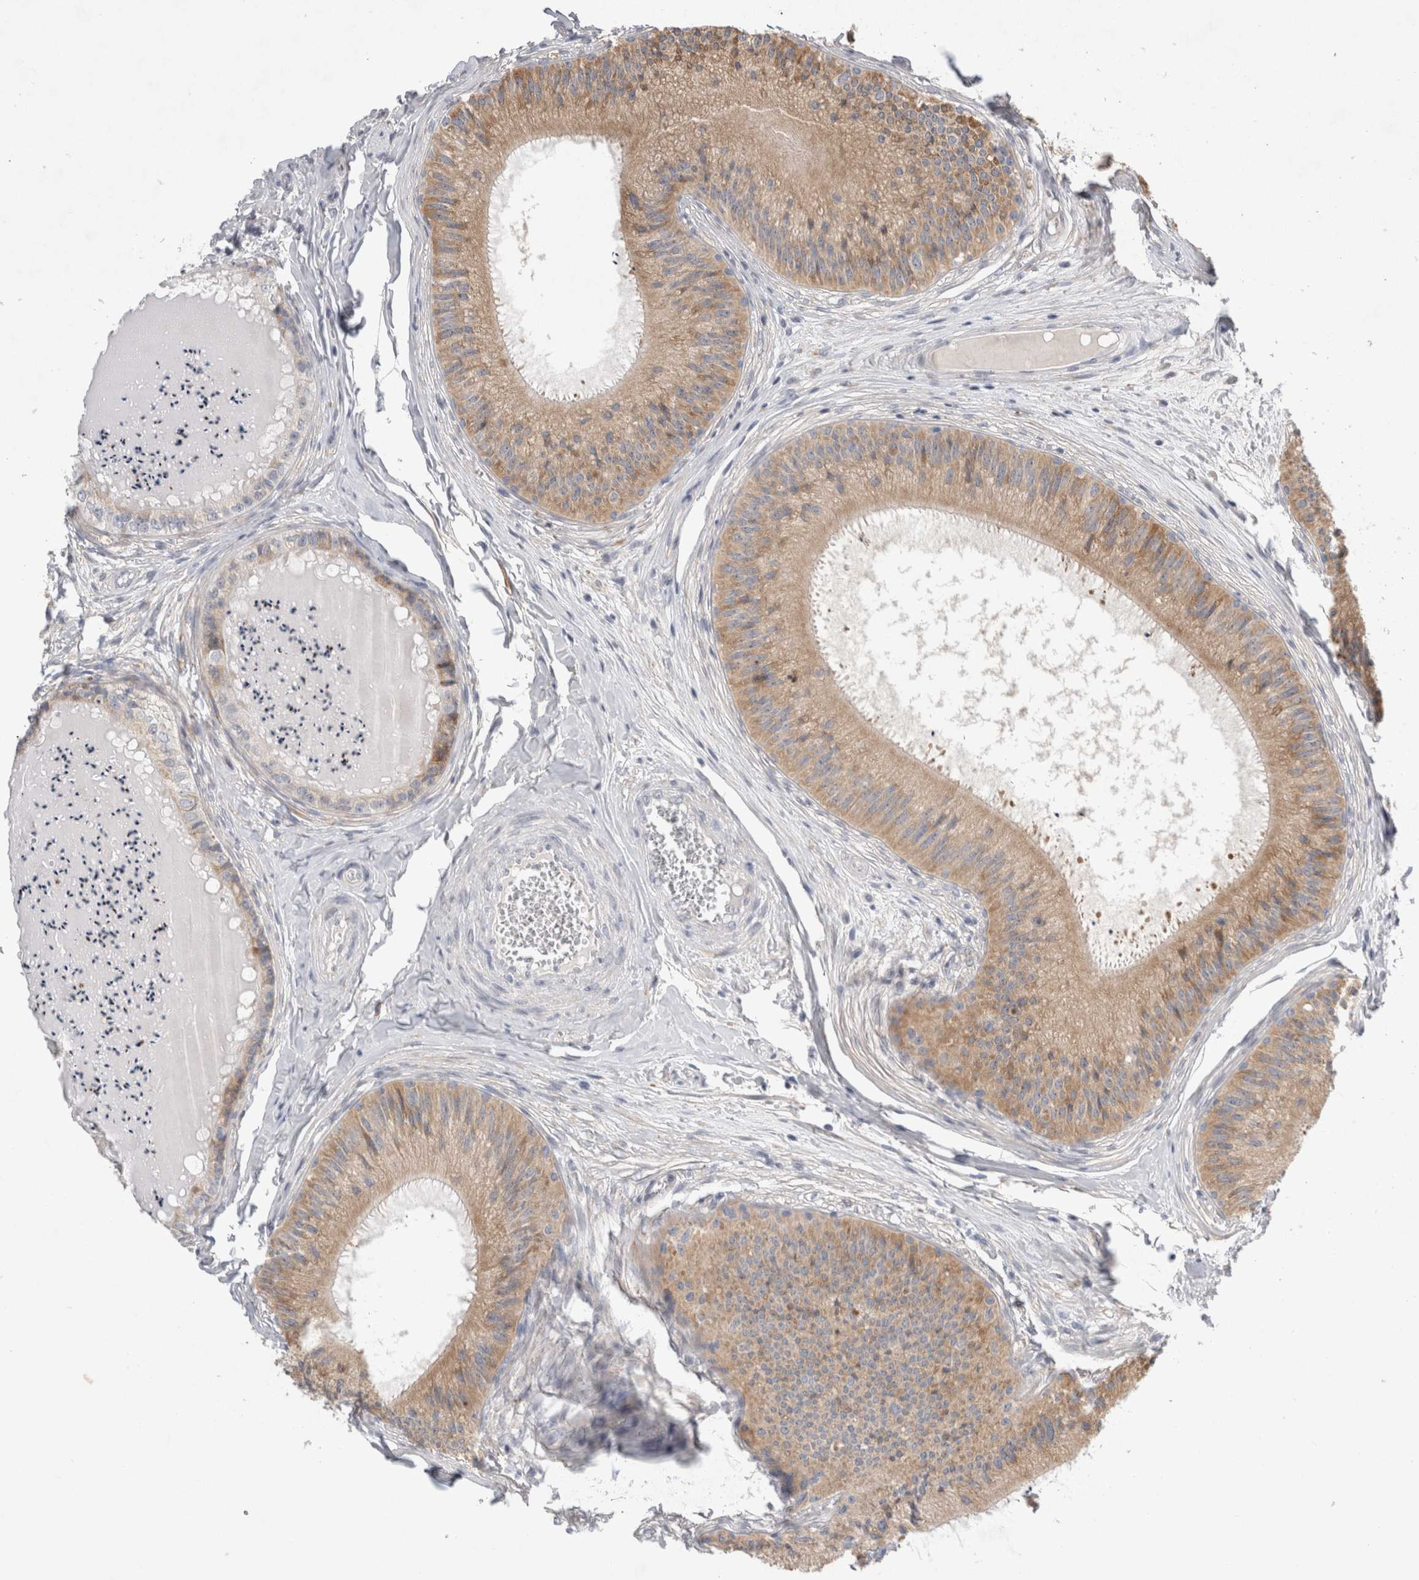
{"staining": {"intensity": "moderate", "quantity": ">75%", "location": "cytoplasmic/membranous"}, "tissue": "epididymis", "cell_type": "Glandular cells", "image_type": "normal", "snomed": [{"axis": "morphology", "description": "Normal tissue, NOS"}, {"axis": "topography", "description": "Epididymis"}], "caption": "The micrograph shows a brown stain indicating the presence of a protein in the cytoplasmic/membranous of glandular cells in epididymis.", "gene": "TRMT9B", "patient": {"sex": "male", "age": 31}}